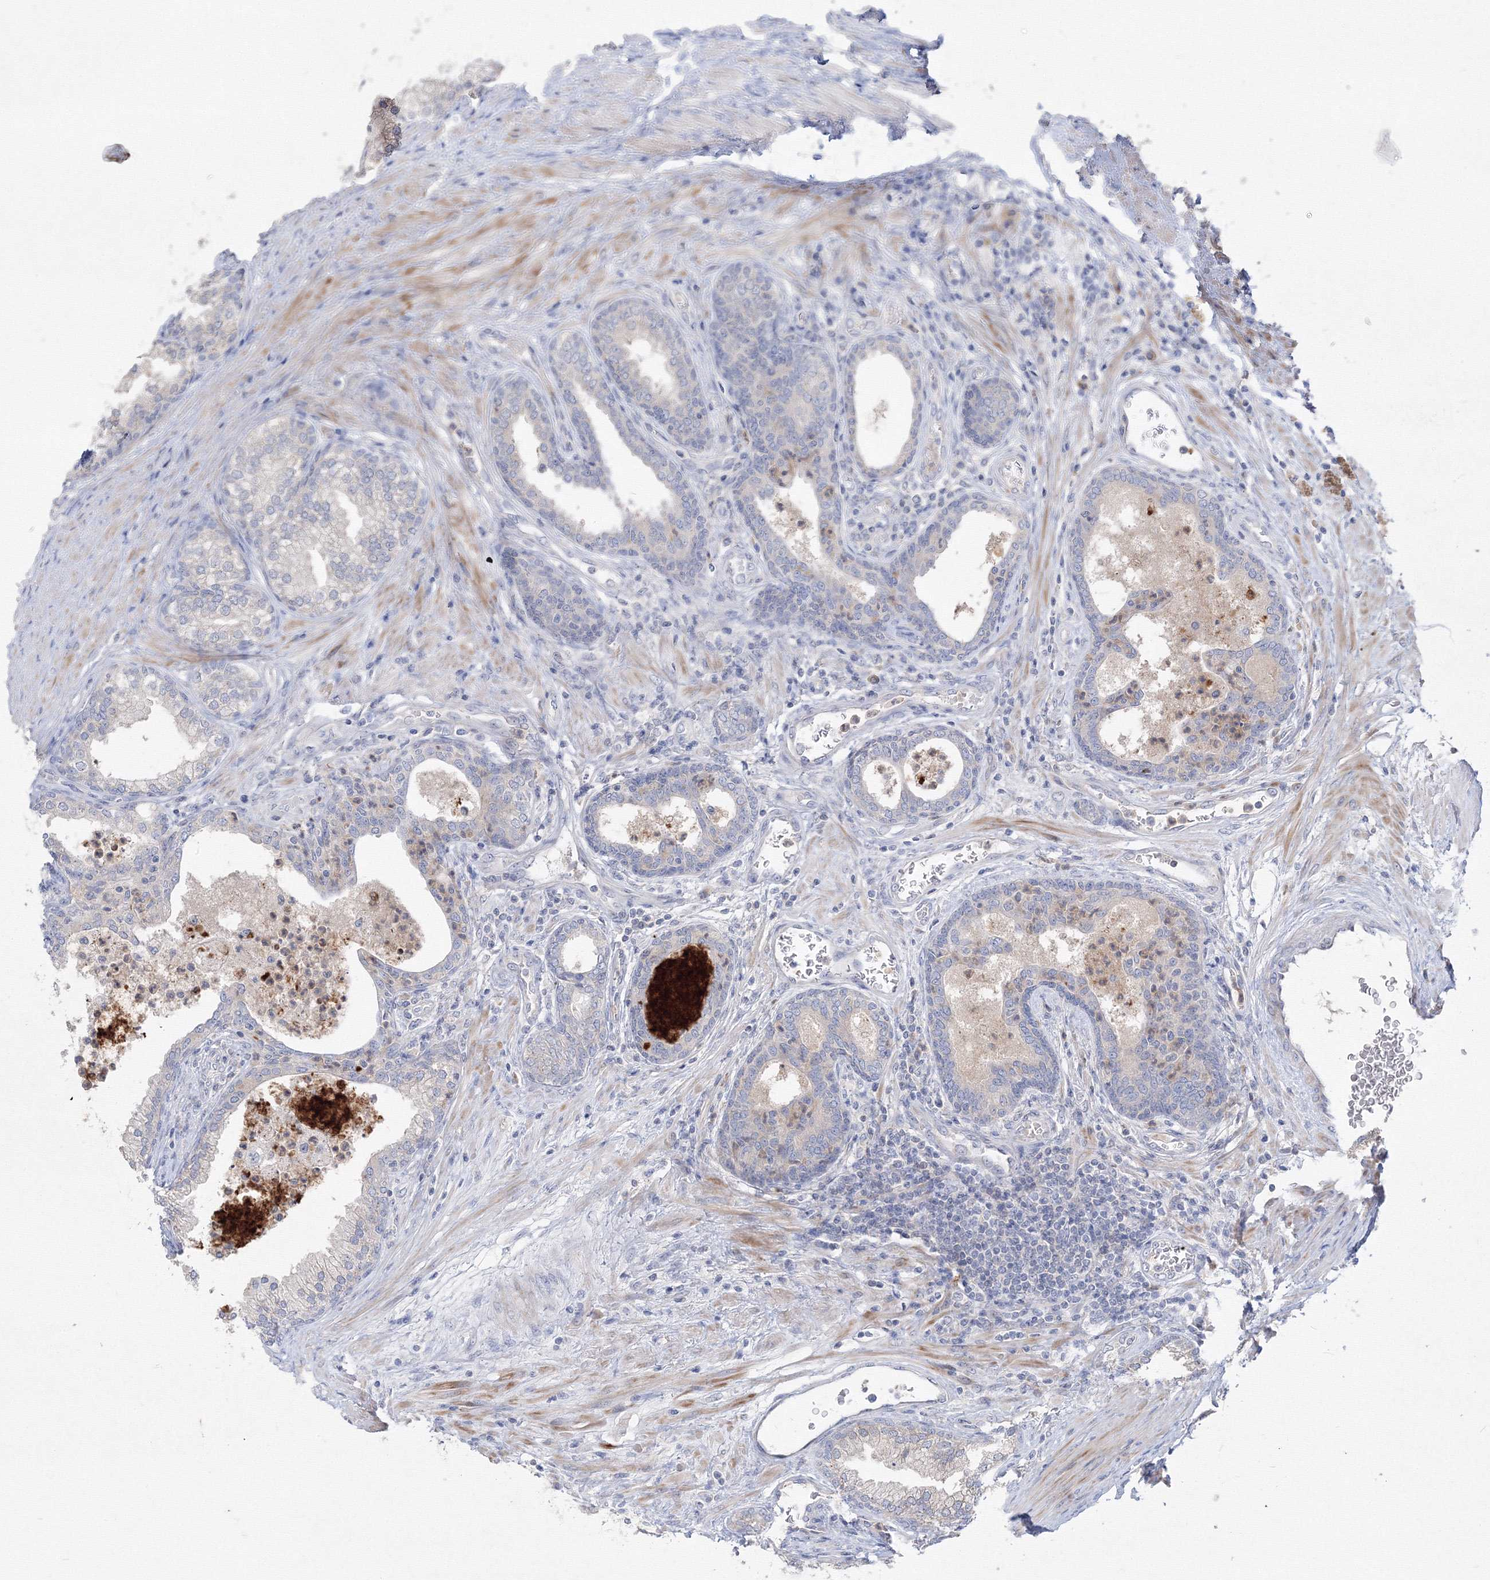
{"staining": {"intensity": "weak", "quantity": "<25%", "location": "cytoplasmic/membranous"}, "tissue": "prostate", "cell_type": "Glandular cells", "image_type": "normal", "snomed": [{"axis": "morphology", "description": "Normal tissue, NOS"}, {"axis": "topography", "description": "Prostate"}], "caption": "Photomicrograph shows no protein positivity in glandular cells of unremarkable prostate.", "gene": "FBXL8", "patient": {"sex": "male", "age": 76}}